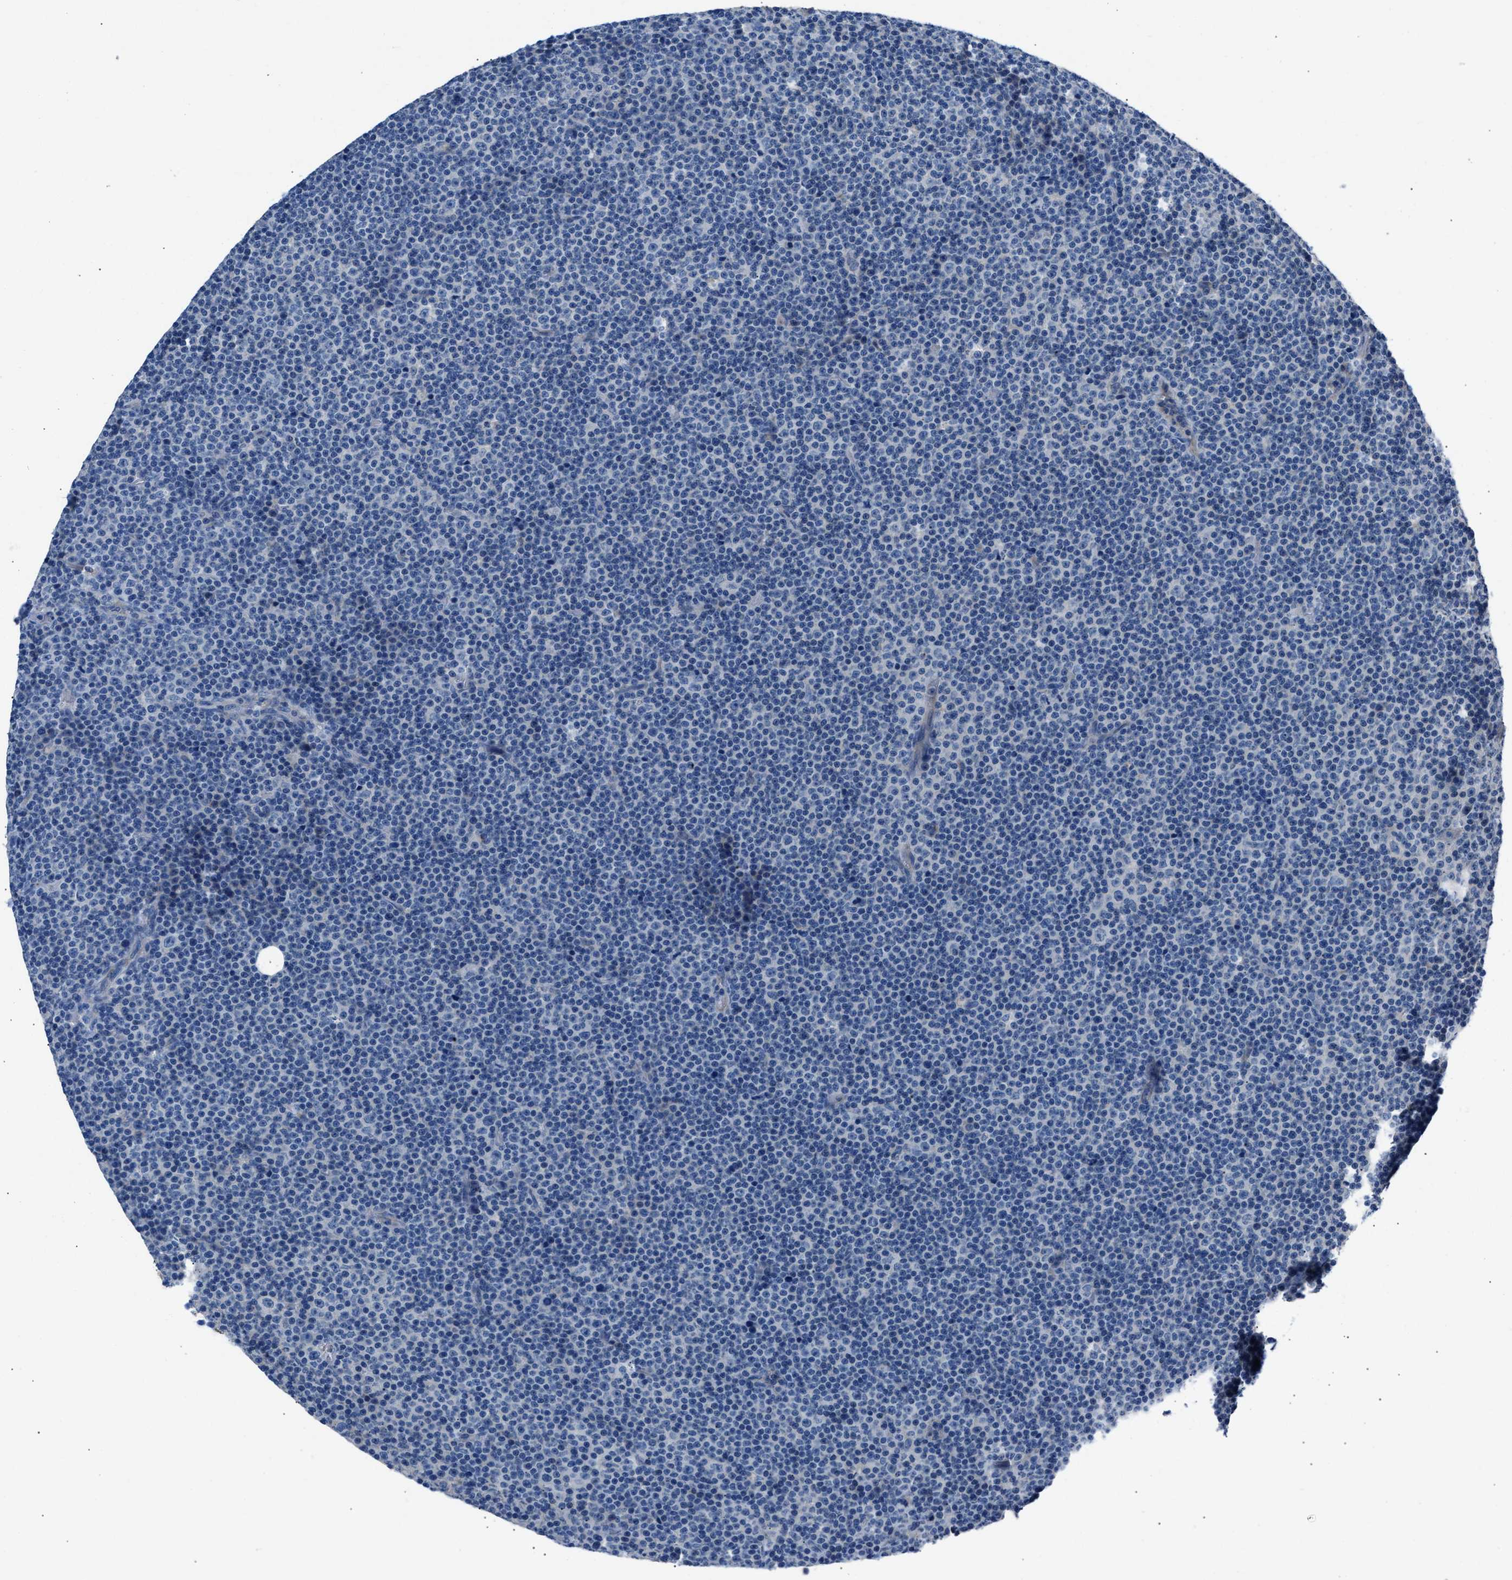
{"staining": {"intensity": "negative", "quantity": "none", "location": "none"}, "tissue": "lymphoma", "cell_type": "Tumor cells", "image_type": "cancer", "snomed": [{"axis": "morphology", "description": "Malignant lymphoma, non-Hodgkin's type, Low grade"}, {"axis": "topography", "description": "Lymph node"}], "caption": "This is an immunohistochemistry histopathology image of human malignant lymphoma, non-Hodgkin's type (low-grade). There is no positivity in tumor cells.", "gene": "DNAAF5", "patient": {"sex": "female", "age": 67}}